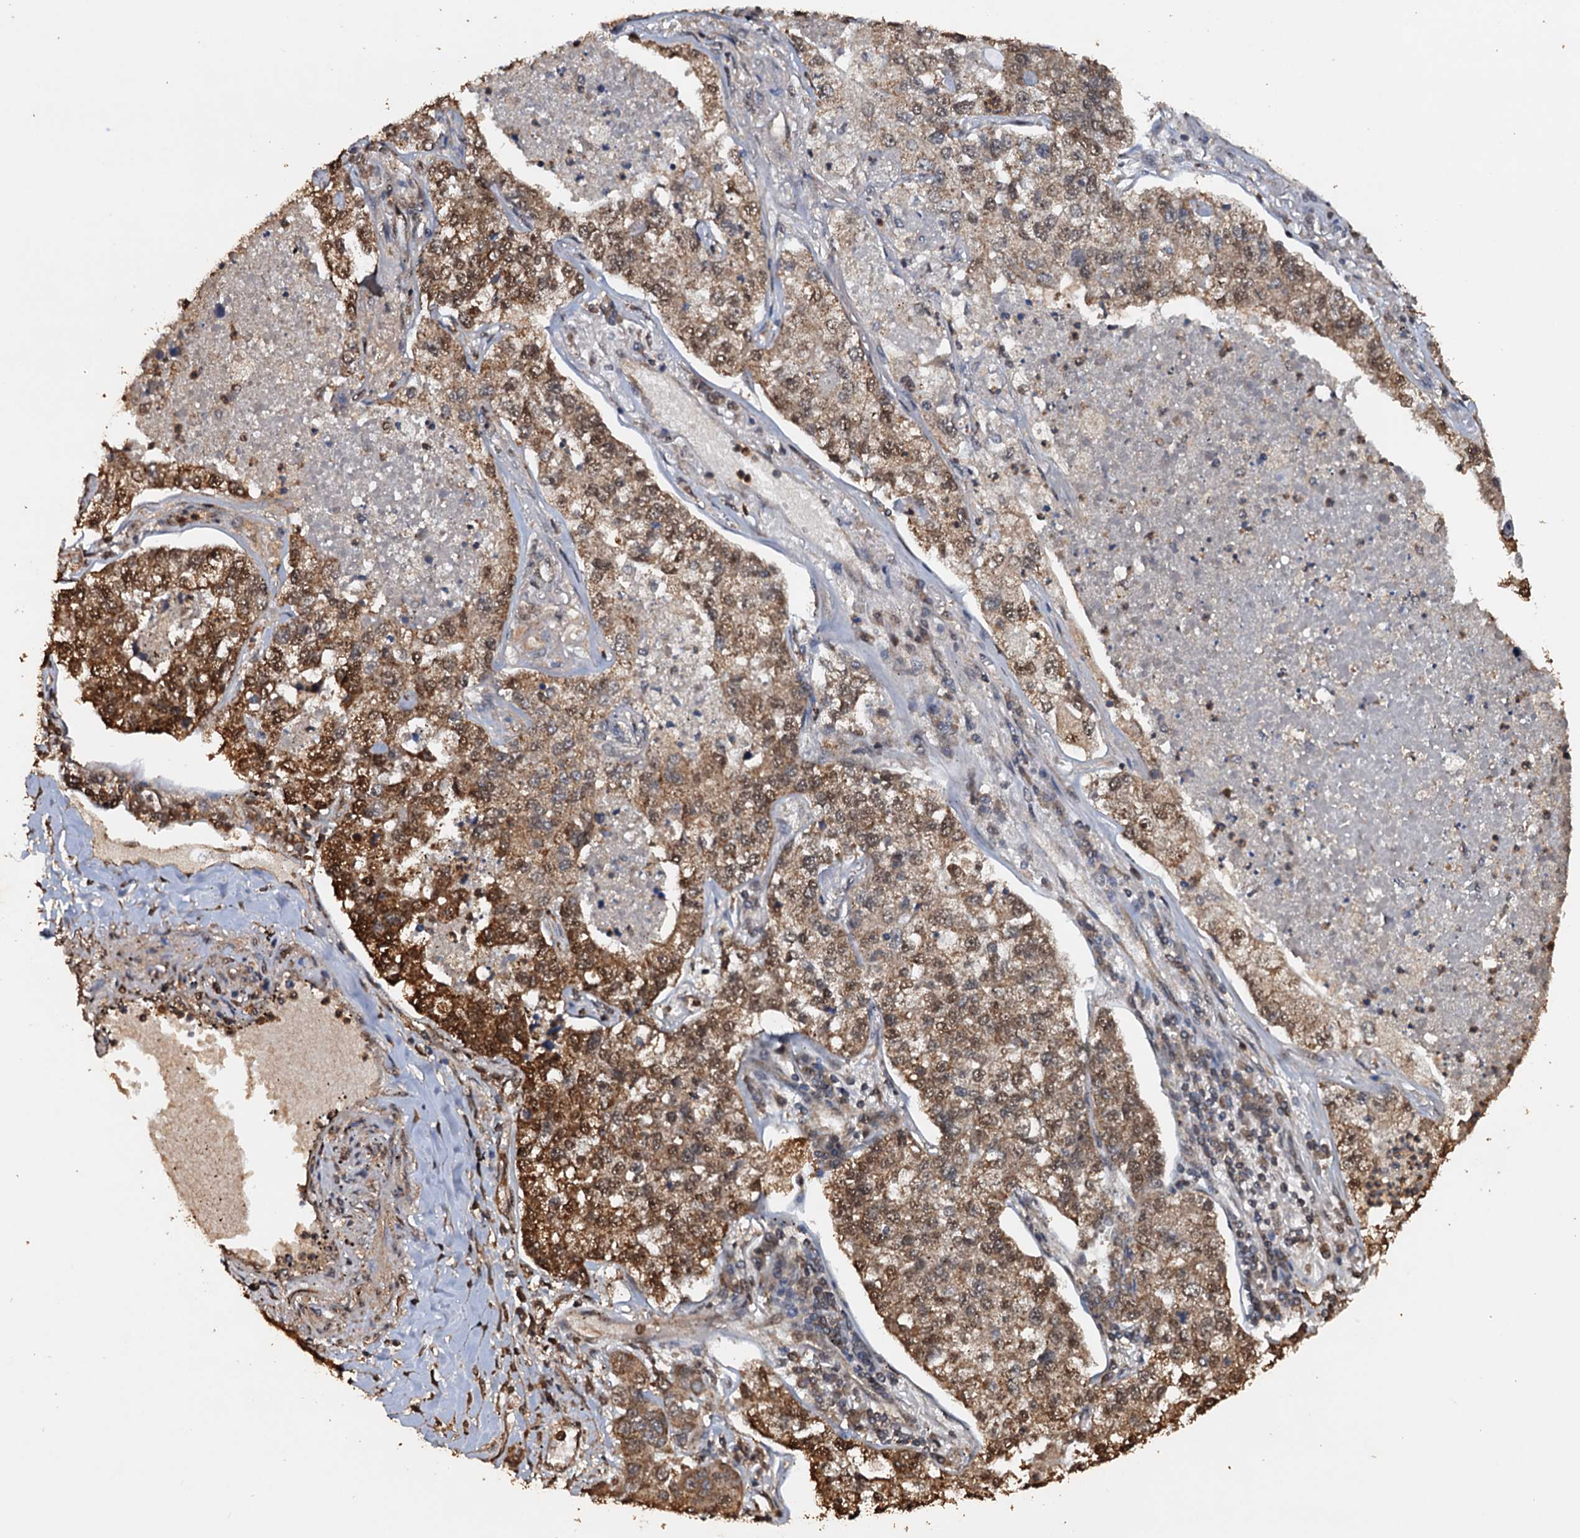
{"staining": {"intensity": "strong", "quantity": "25%-75%", "location": "cytoplasmic/membranous,nuclear"}, "tissue": "lung cancer", "cell_type": "Tumor cells", "image_type": "cancer", "snomed": [{"axis": "morphology", "description": "Adenocarcinoma, NOS"}, {"axis": "topography", "description": "Lung"}], "caption": "Protein expression analysis of human lung cancer (adenocarcinoma) reveals strong cytoplasmic/membranous and nuclear staining in approximately 25%-75% of tumor cells.", "gene": "PSMD9", "patient": {"sex": "male", "age": 49}}